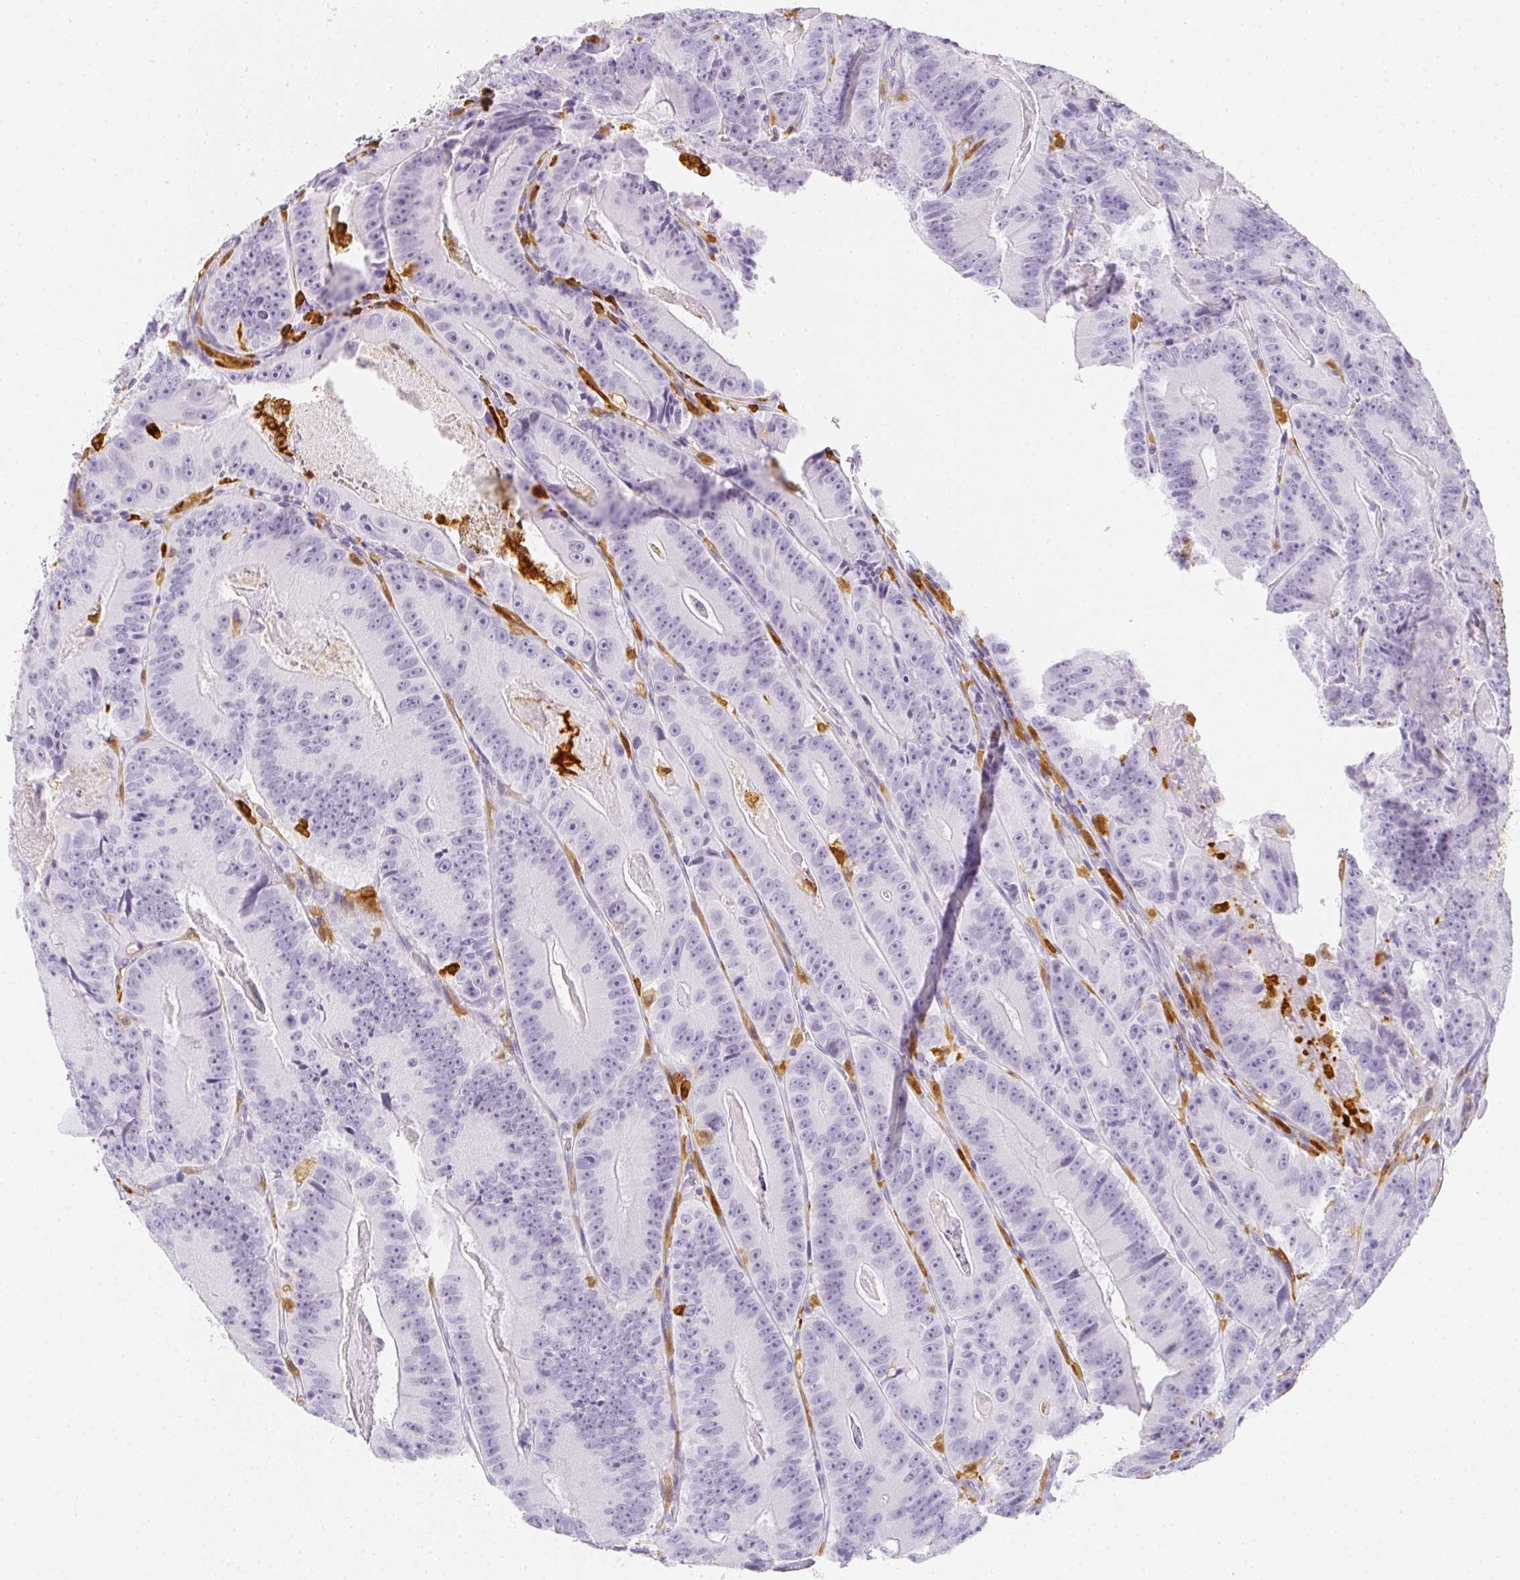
{"staining": {"intensity": "negative", "quantity": "none", "location": "none"}, "tissue": "colorectal cancer", "cell_type": "Tumor cells", "image_type": "cancer", "snomed": [{"axis": "morphology", "description": "Adenocarcinoma, NOS"}, {"axis": "topography", "description": "Colon"}], "caption": "The image exhibits no significant staining in tumor cells of adenocarcinoma (colorectal).", "gene": "HK3", "patient": {"sex": "female", "age": 86}}